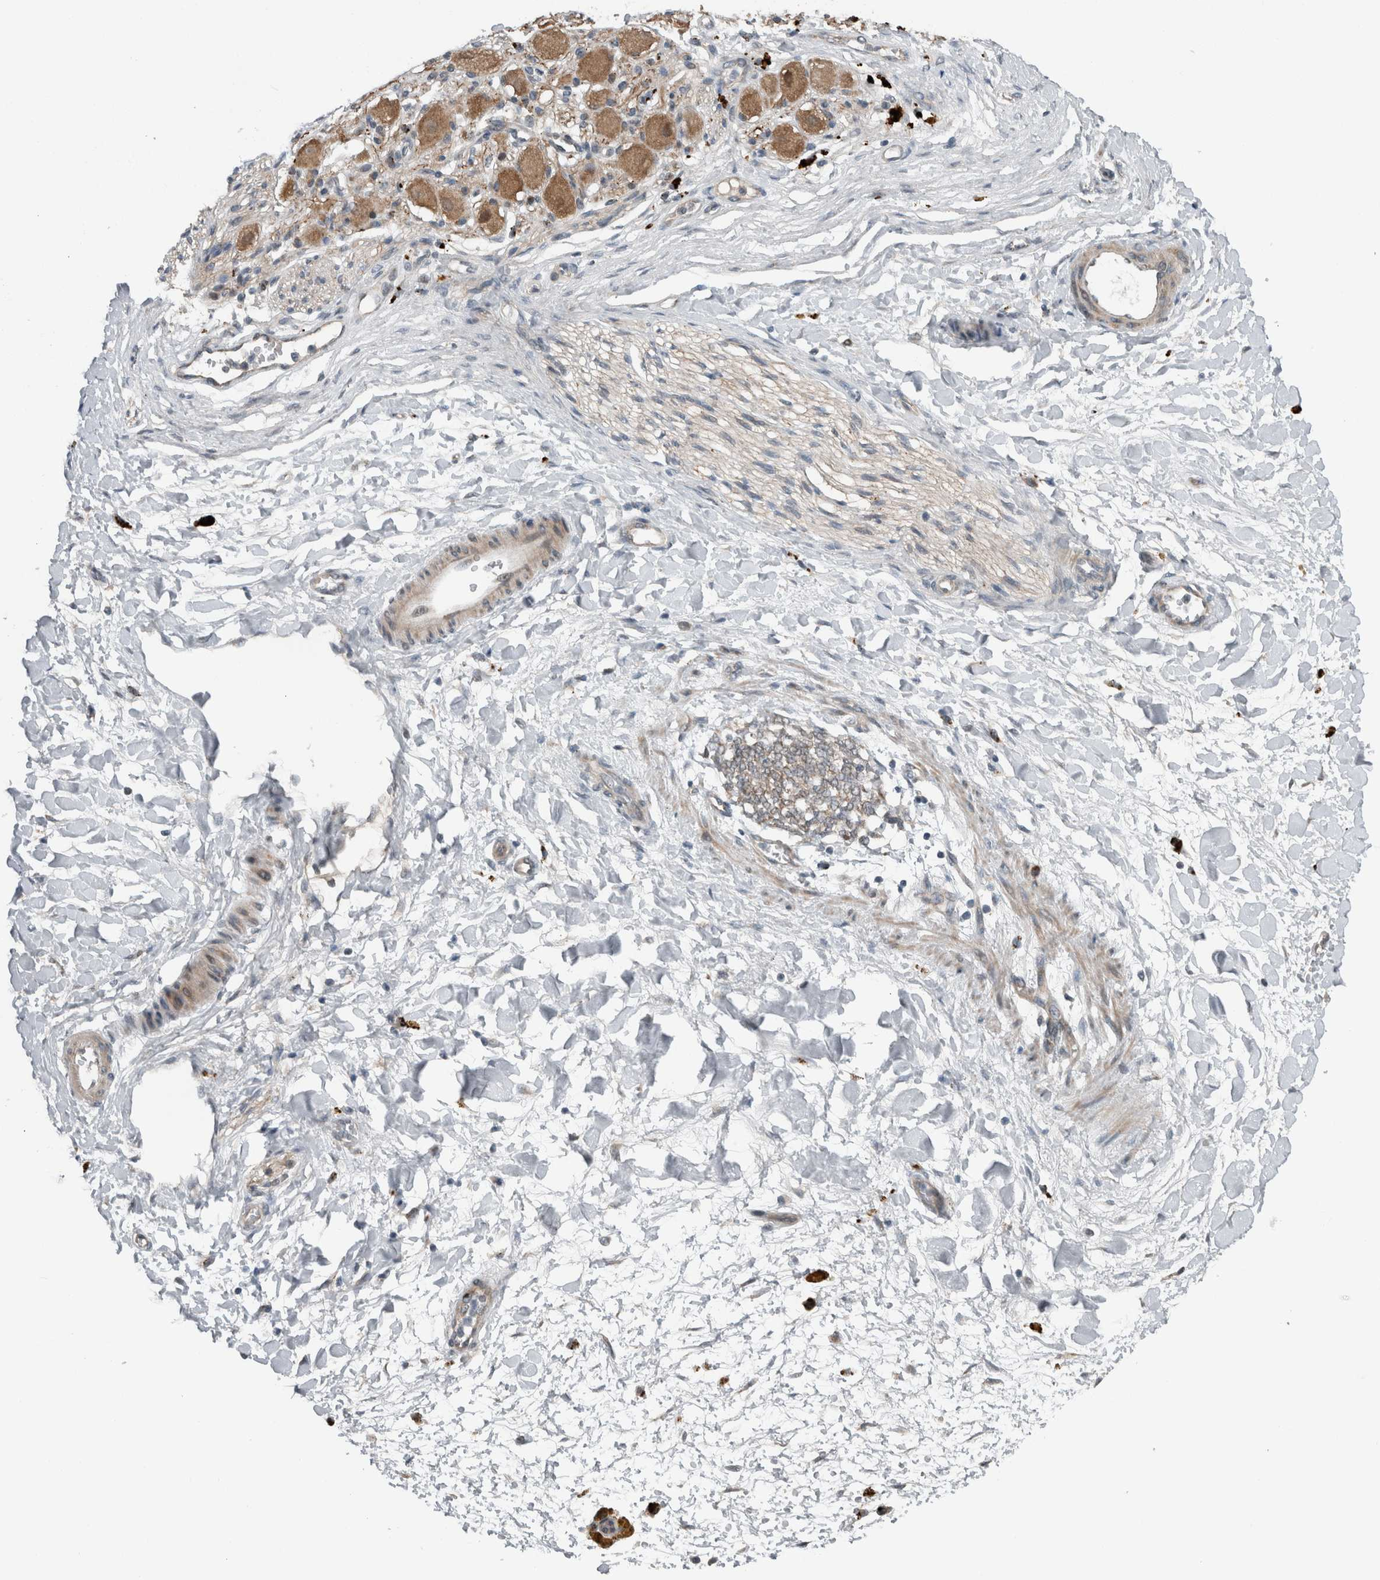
{"staining": {"intensity": "negative", "quantity": "none", "location": "none"}, "tissue": "adipose tissue", "cell_type": "Adipocytes", "image_type": "normal", "snomed": [{"axis": "morphology", "description": "Normal tissue, NOS"}, {"axis": "topography", "description": "Kidney"}, {"axis": "topography", "description": "Peripheral nerve tissue"}], "caption": "Protein analysis of benign adipose tissue exhibits no significant positivity in adipocytes. (DAB immunohistochemistry, high magnification).", "gene": "GBA2", "patient": {"sex": "male", "age": 7}}